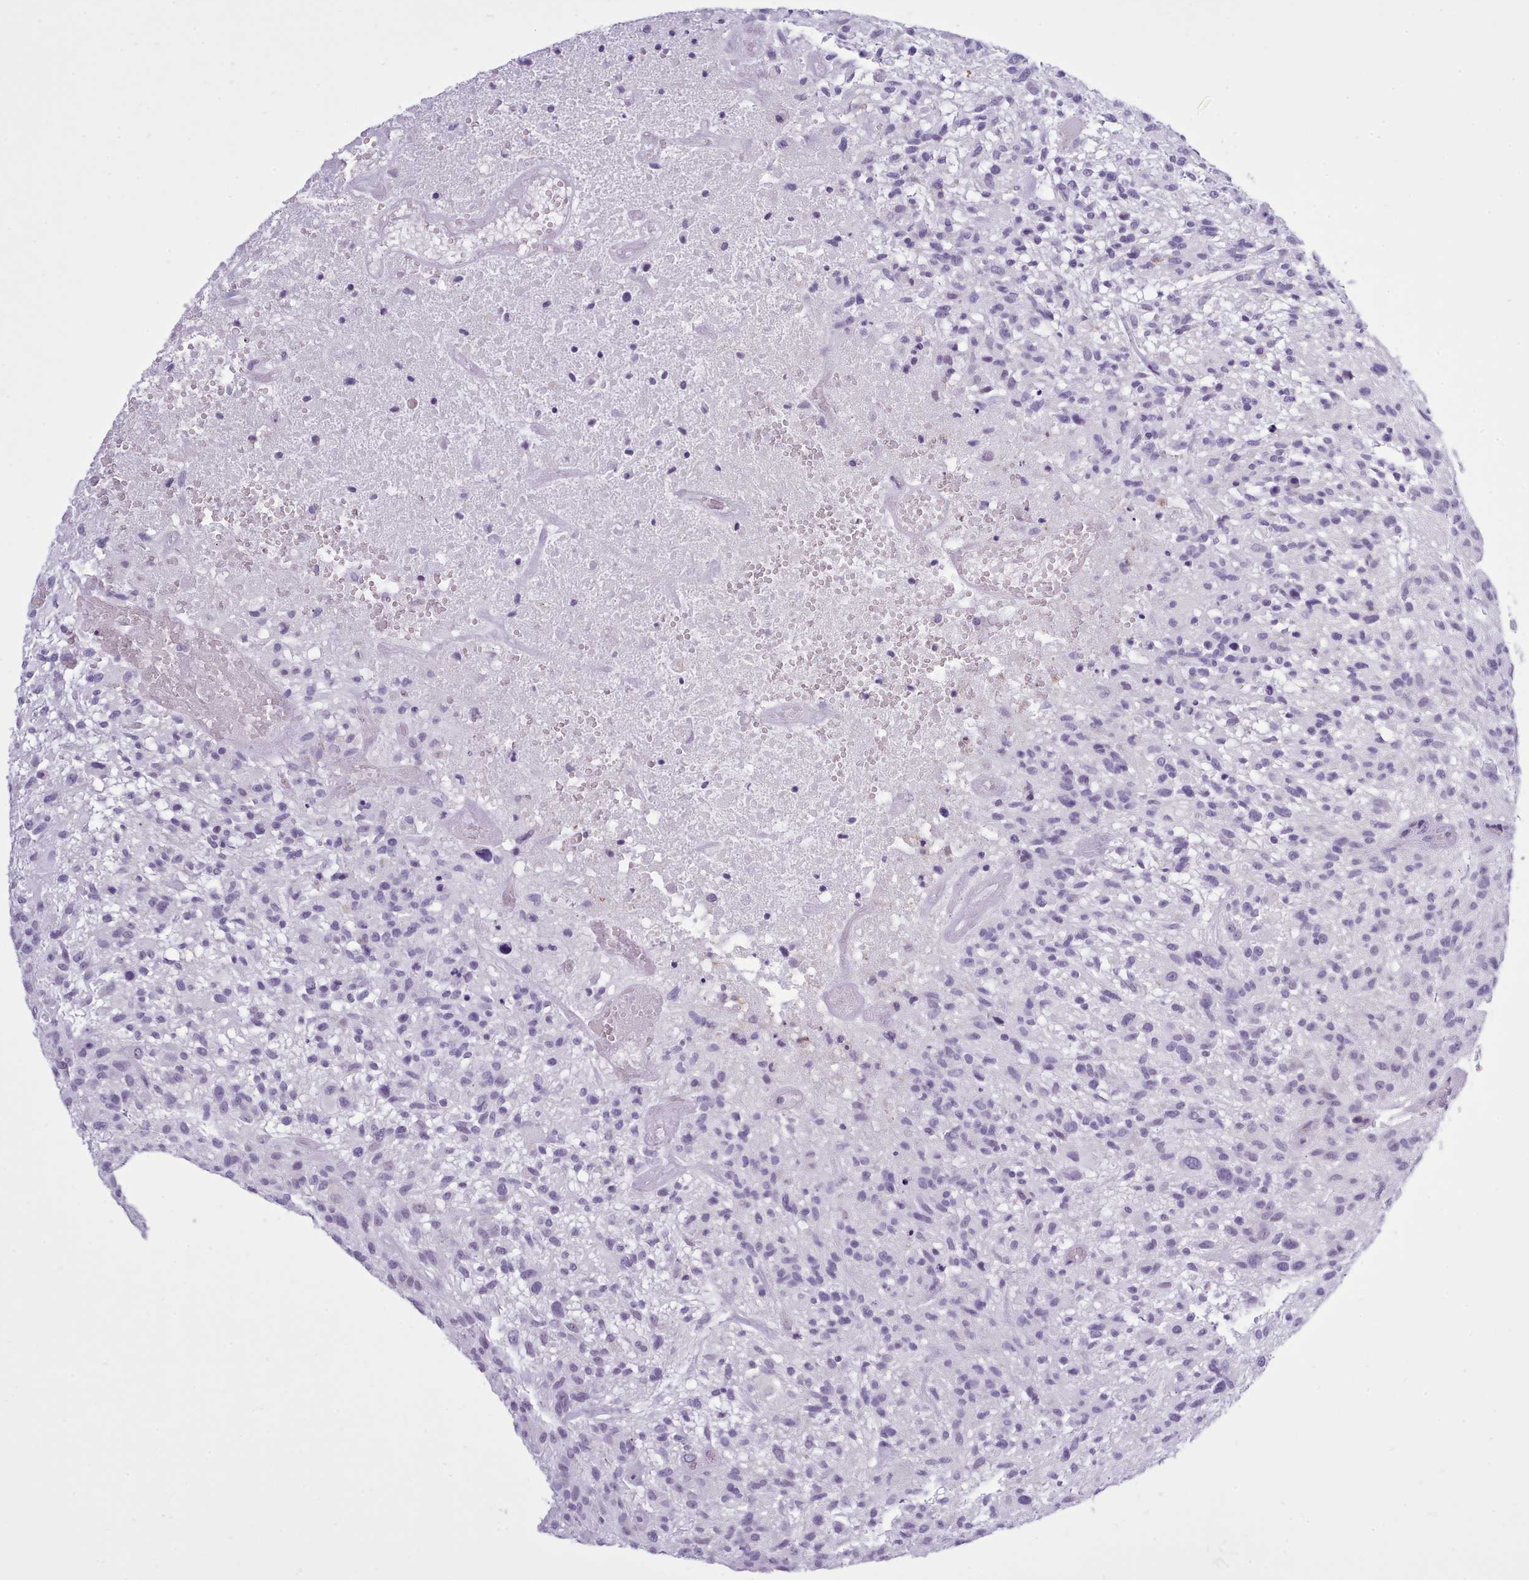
{"staining": {"intensity": "negative", "quantity": "none", "location": "none"}, "tissue": "glioma", "cell_type": "Tumor cells", "image_type": "cancer", "snomed": [{"axis": "morphology", "description": "Glioma, malignant, High grade"}, {"axis": "topography", "description": "Brain"}], "caption": "Glioma was stained to show a protein in brown. There is no significant expression in tumor cells.", "gene": "FBXO48", "patient": {"sex": "male", "age": 47}}